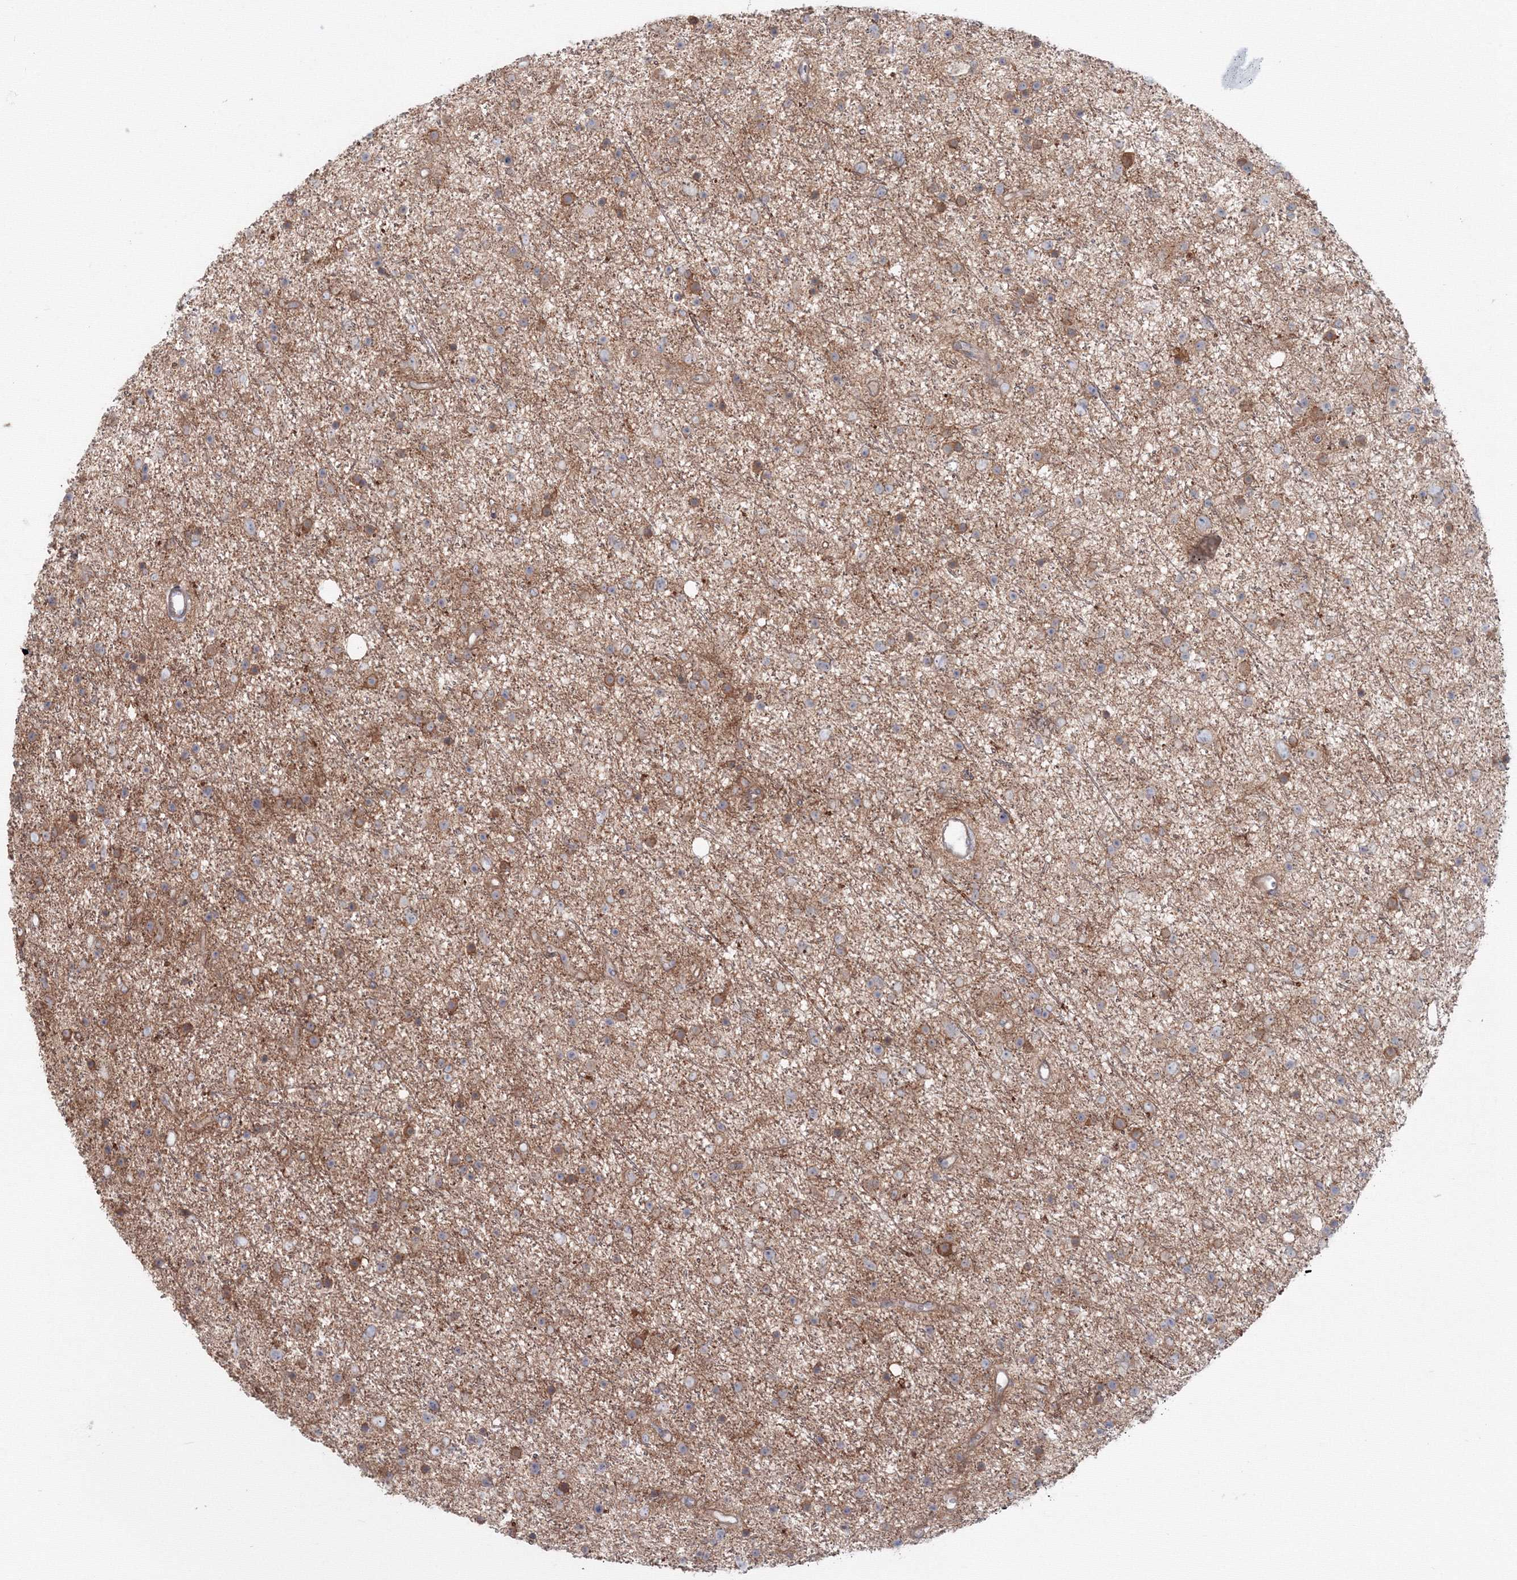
{"staining": {"intensity": "moderate", "quantity": "<25%", "location": "cytoplasmic/membranous"}, "tissue": "glioma", "cell_type": "Tumor cells", "image_type": "cancer", "snomed": [{"axis": "morphology", "description": "Glioma, malignant, Low grade"}, {"axis": "topography", "description": "Cerebral cortex"}], "caption": "Immunohistochemistry photomicrograph of low-grade glioma (malignant) stained for a protein (brown), which exhibits low levels of moderate cytoplasmic/membranous expression in about <25% of tumor cells.", "gene": "SH3PXD2A", "patient": {"sex": "female", "age": 39}}